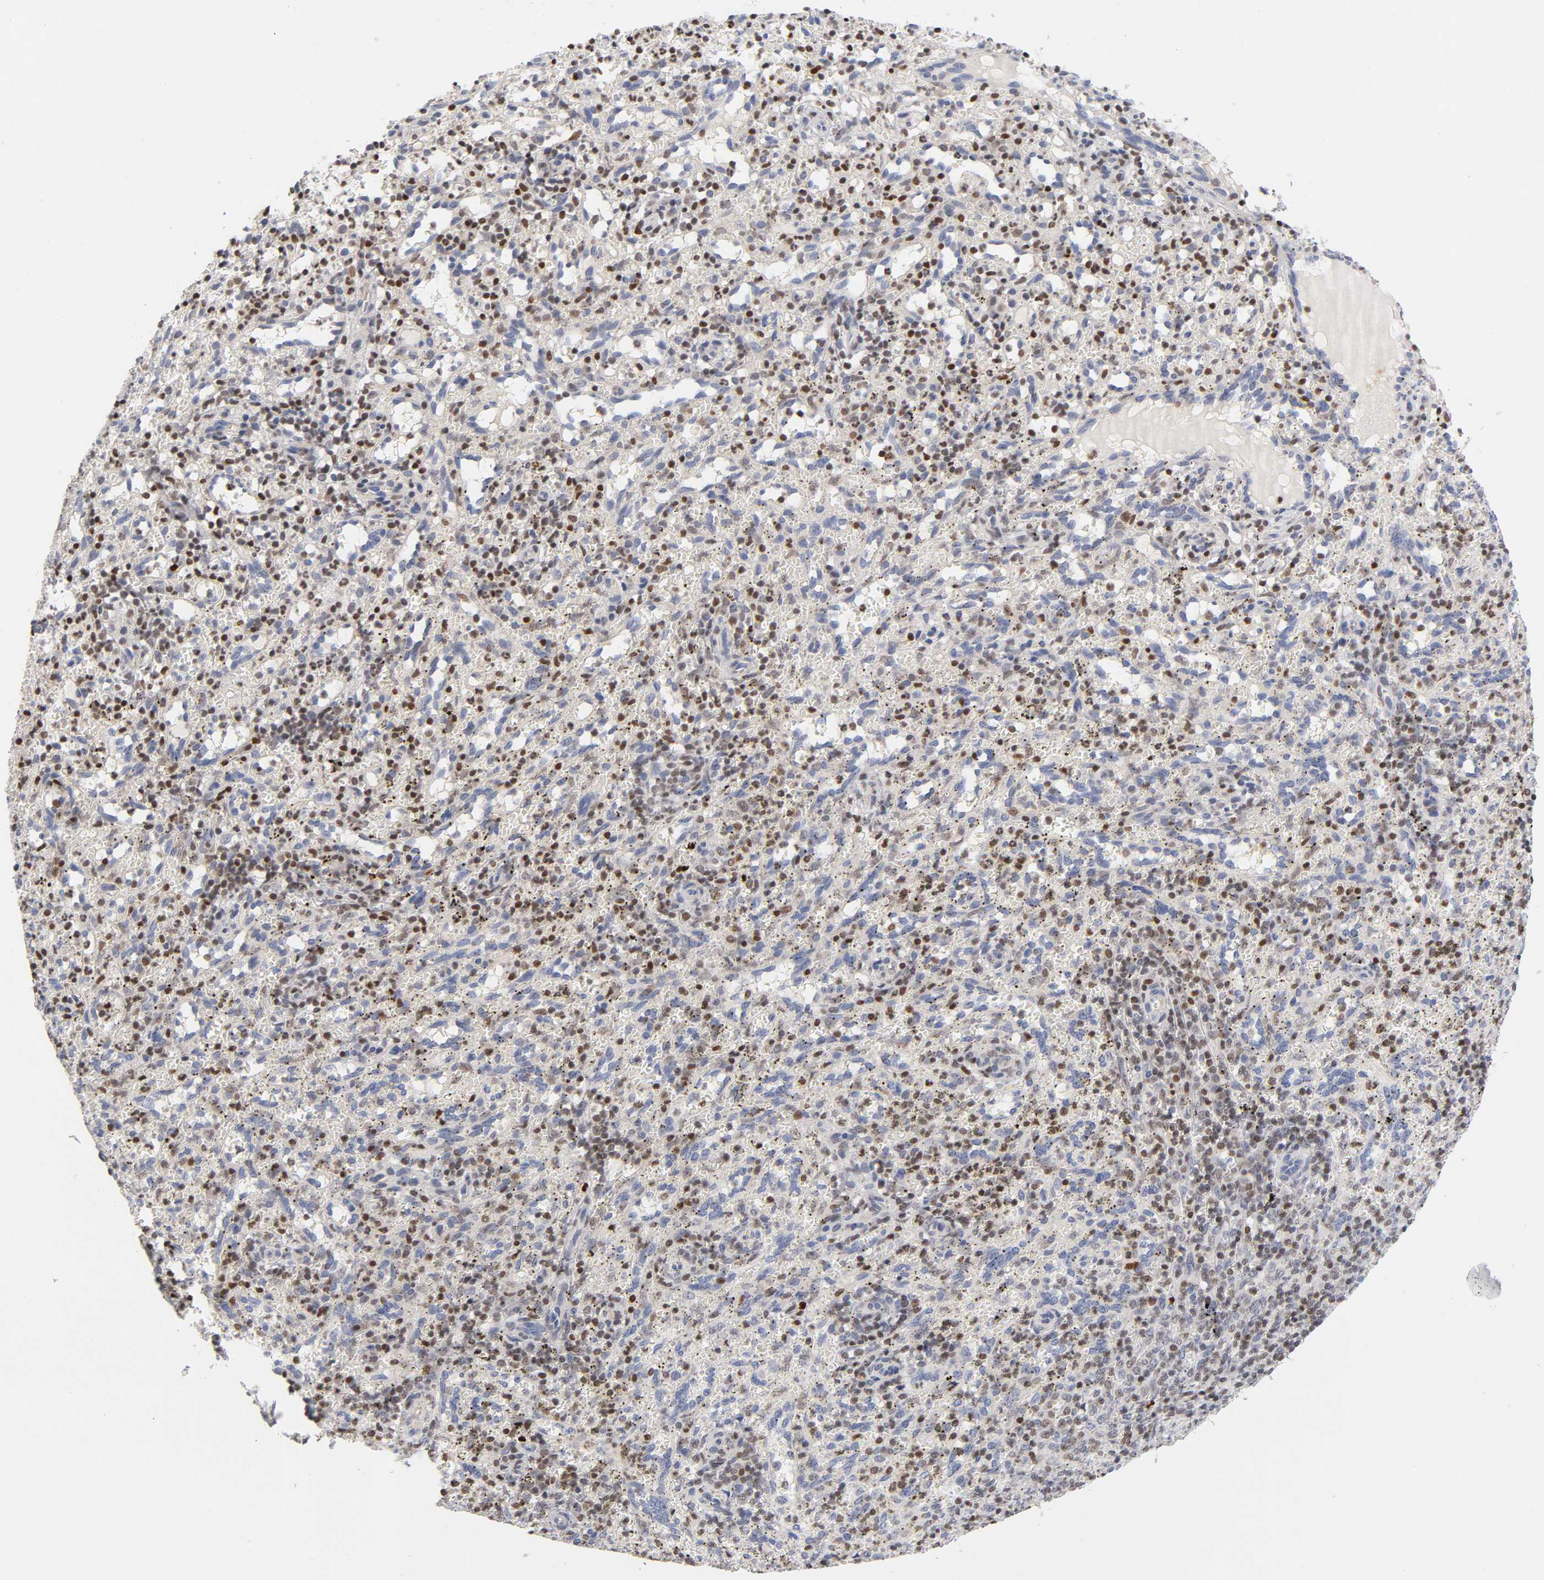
{"staining": {"intensity": "moderate", "quantity": "25%-75%", "location": "nuclear"}, "tissue": "spleen", "cell_type": "Cells in red pulp", "image_type": "normal", "snomed": [{"axis": "morphology", "description": "Normal tissue, NOS"}, {"axis": "topography", "description": "Spleen"}], "caption": "IHC photomicrograph of unremarkable human spleen stained for a protein (brown), which exhibits medium levels of moderate nuclear positivity in approximately 25%-75% of cells in red pulp.", "gene": "RUNX1", "patient": {"sex": "female", "age": 10}}